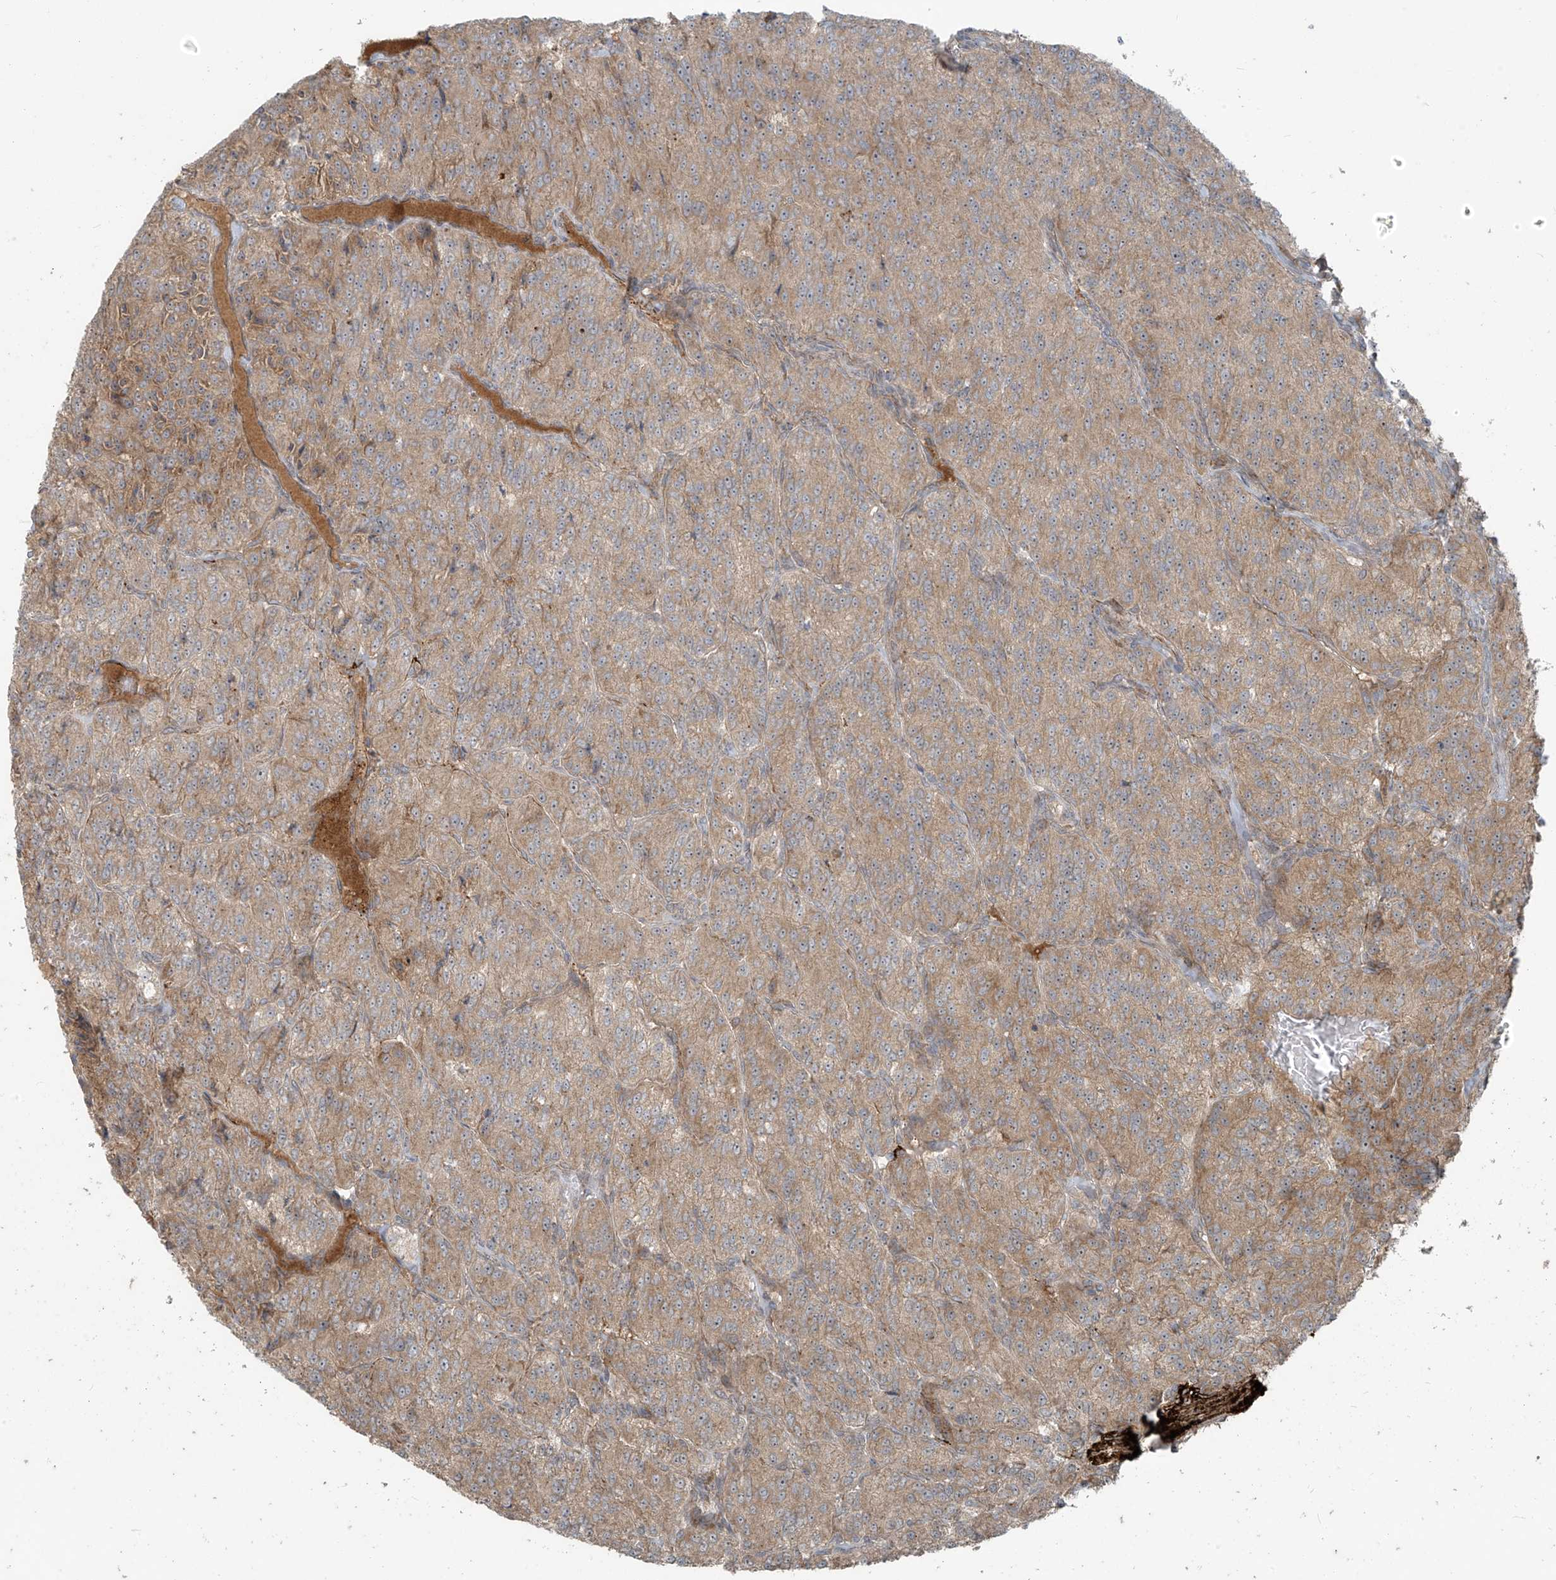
{"staining": {"intensity": "moderate", "quantity": ">75%", "location": "cytoplasmic/membranous"}, "tissue": "renal cancer", "cell_type": "Tumor cells", "image_type": "cancer", "snomed": [{"axis": "morphology", "description": "Adenocarcinoma, NOS"}, {"axis": "topography", "description": "Kidney"}], "caption": "High-magnification brightfield microscopy of renal cancer stained with DAB (brown) and counterstained with hematoxylin (blue). tumor cells exhibit moderate cytoplasmic/membranous positivity is identified in about>75% of cells.", "gene": "KATNIP", "patient": {"sex": "female", "age": 63}}